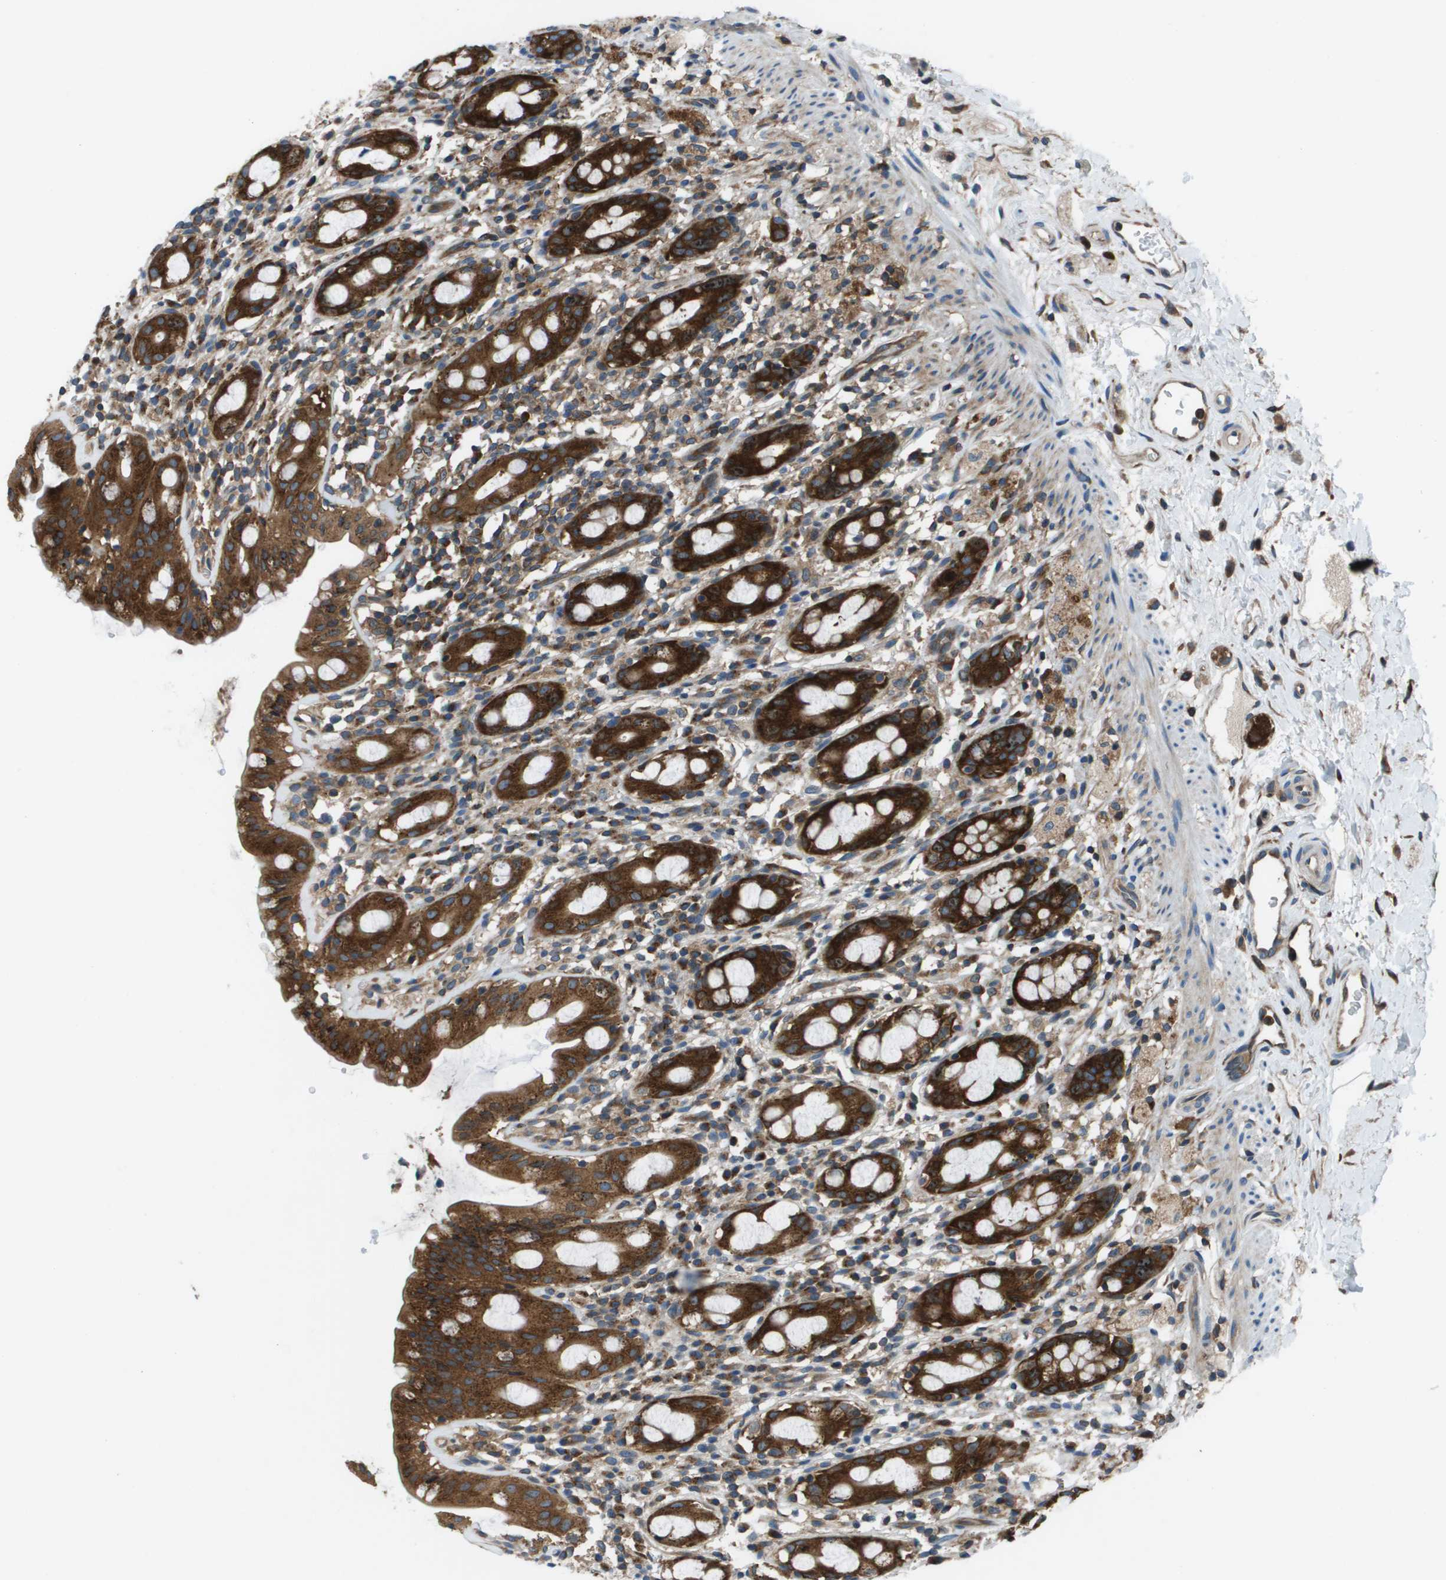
{"staining": {"intensity": "strong", "quantity": ">75%", "location": "cytoplasmic/membranous"}, "tissue": "rectum", "cell_type": "Glandular cells", "image_type": "normal", "snomed": [{"axis": "morphology", "description": "Normal tissue, NOS"}, {"axis": "topography", "description": "Rectum"}], "caption": "Rectum stained with DAB (3,3'-diaminobenzidine) IHC demonstrates high levels of strong cytoplasmic/membranous staining in about >75% of glandular cells. The staining was performed using DAB to visualize the protein expression in brown, while the nuclei were stained in blue with hematoxylin (Magnification: 20x).", "gene": "ARFGAP2", "patient": {"sex": "male", "age": 44}}